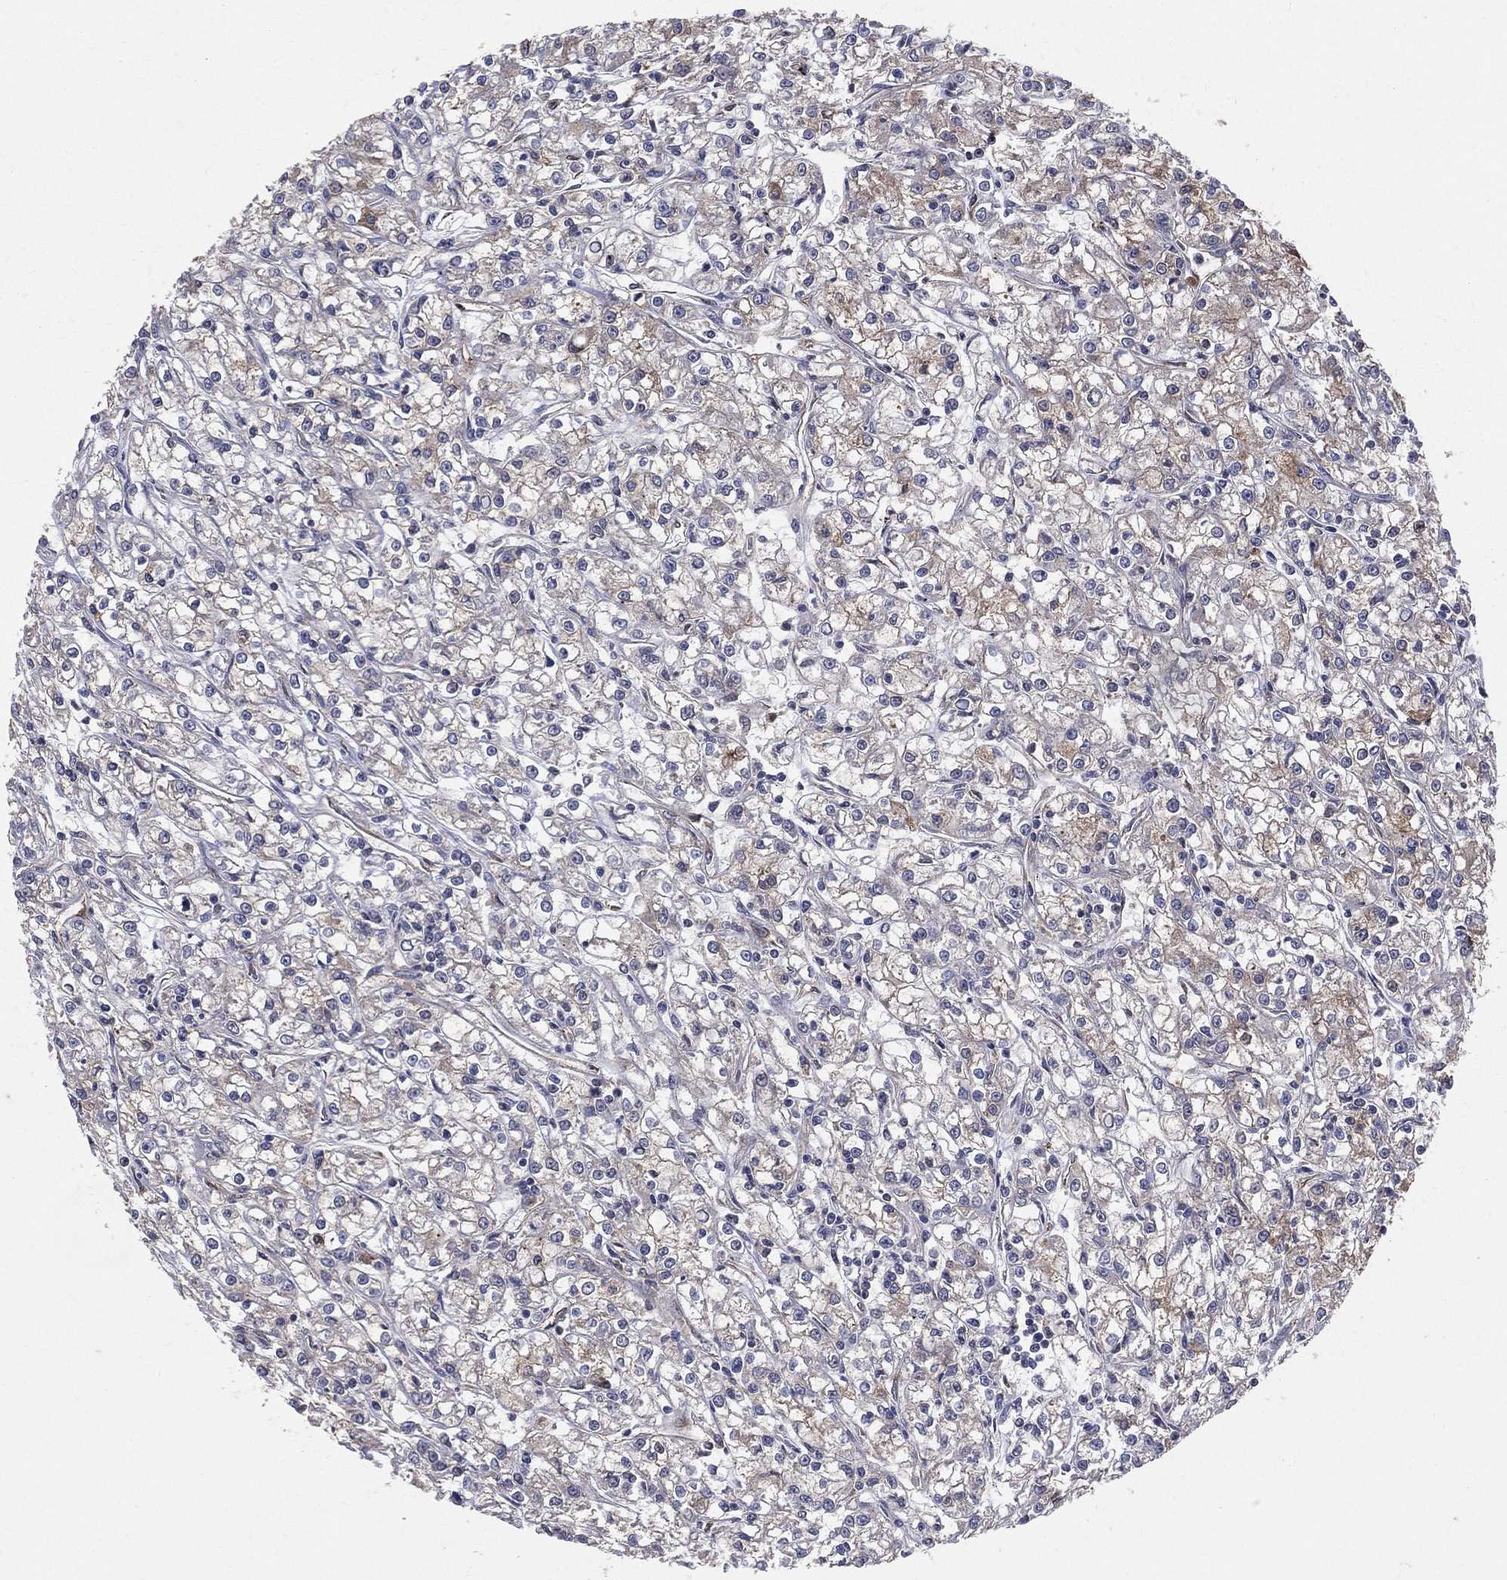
{"staining": {"intensity": "negative", "quantity": "none", "location": "none"}, "tissue": "renal cancer", "cell_type": "Tumor cells", "image_type": "cancer", "snomed": [{"axis": "morphology", "description": "Adenocarcinoma, NOS"}, {"axis": "topography", "description": "Kidney"}], "caption": "Photomicrograph shows no significant protein staining in tumor cells of renal cancer (adenocarcinoma).", "gene": "GMPR2", "patient": {"sex": "female", "age": 59}}